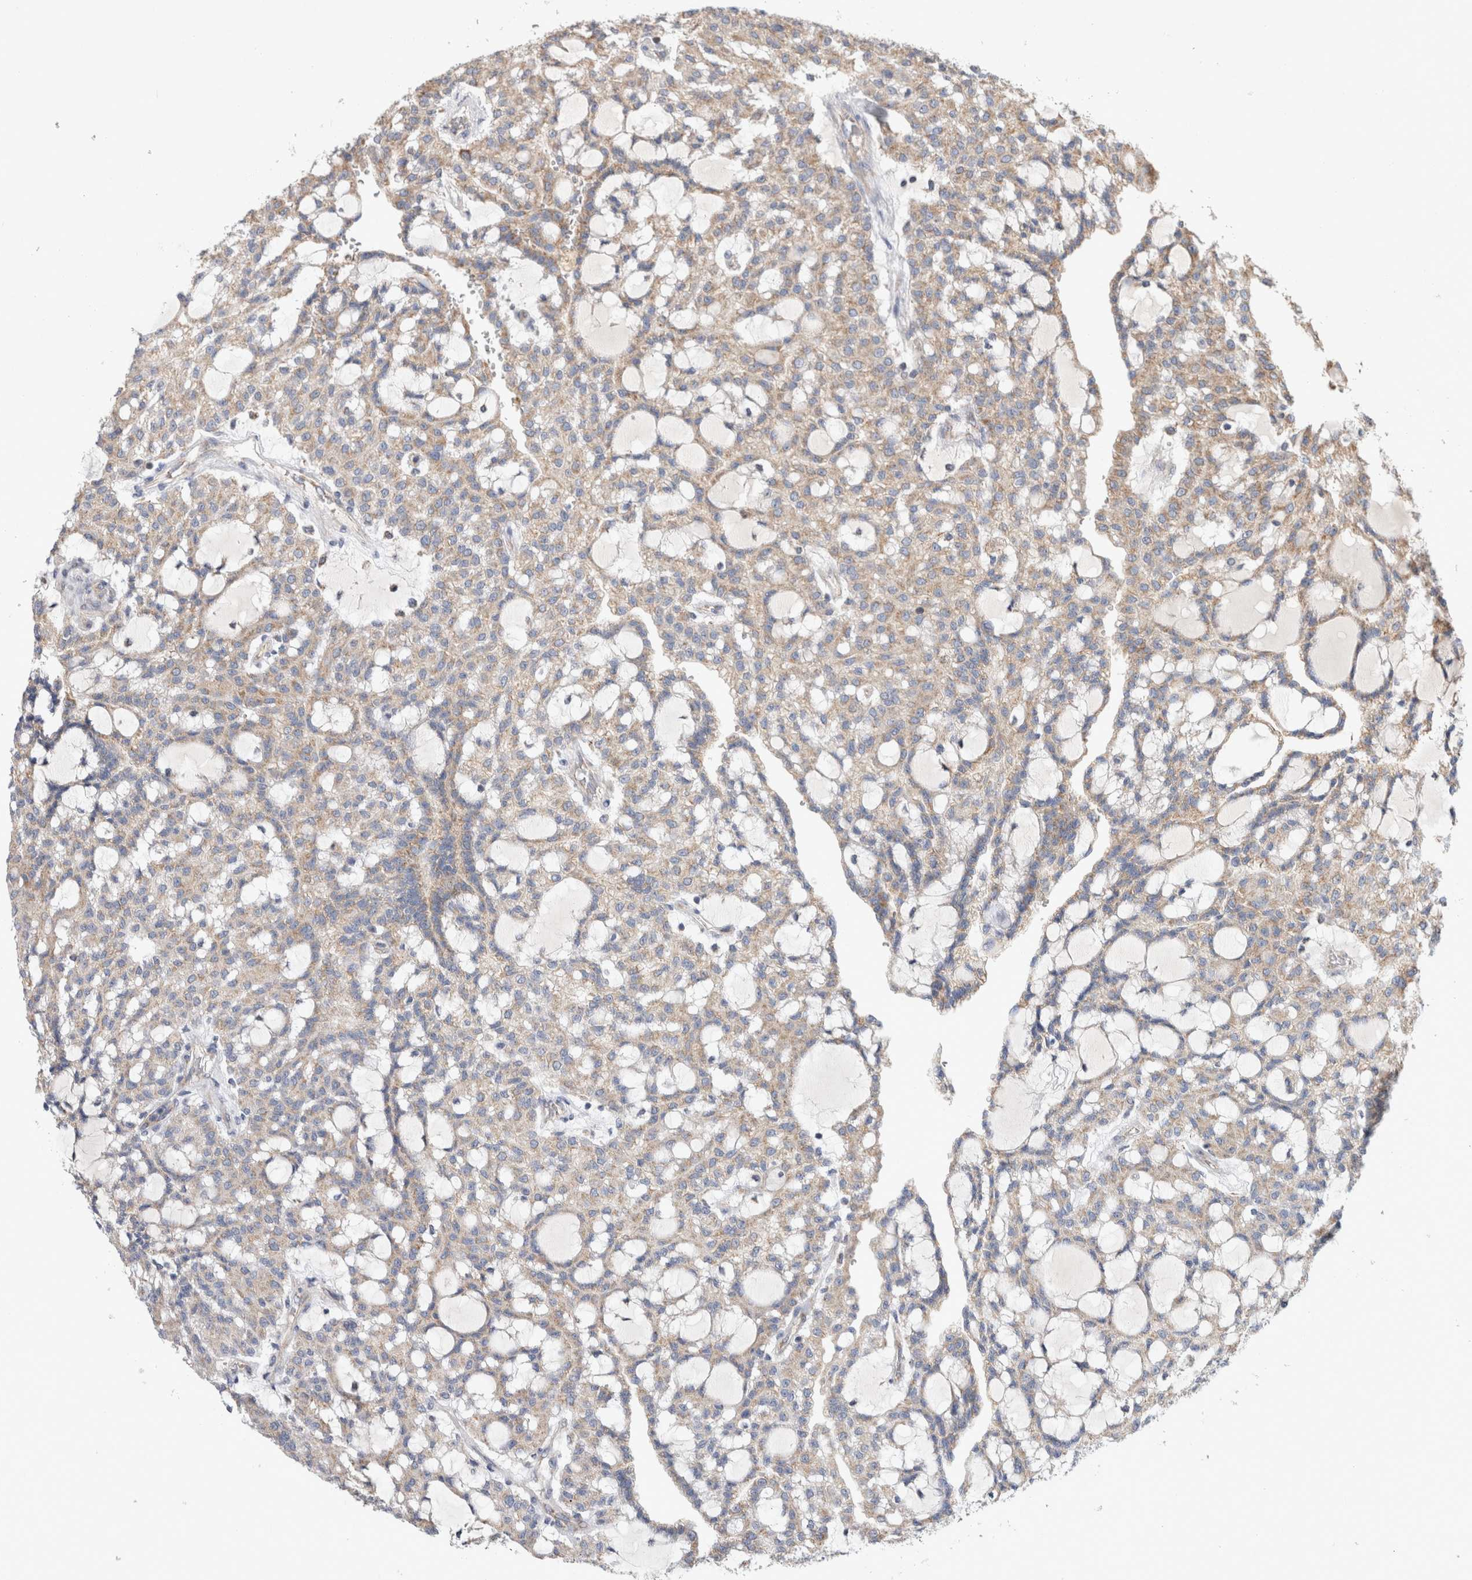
{"staining": {"intensity": "weak", "quantity": ">75%", "location": "cytoplasmic/membranous"}, "tissue": "renal cancer", "cell_type": "Tumor cells", "image_type": "cancer", "snomed": [{"axis": "morphology", "description": "Adenocarcinoma, NOS"}, {"axis": "topography", "description": "Kidney"}], "caption": "Immunohistochemical staining of adenocarcinoma (renal) demonstrates low levels of weak cytoplasmic/membranous protein positivity in approximately >75% of tumor cells.", "gene": "IARS2", "patient": {"sex": "male", "age": 63}}